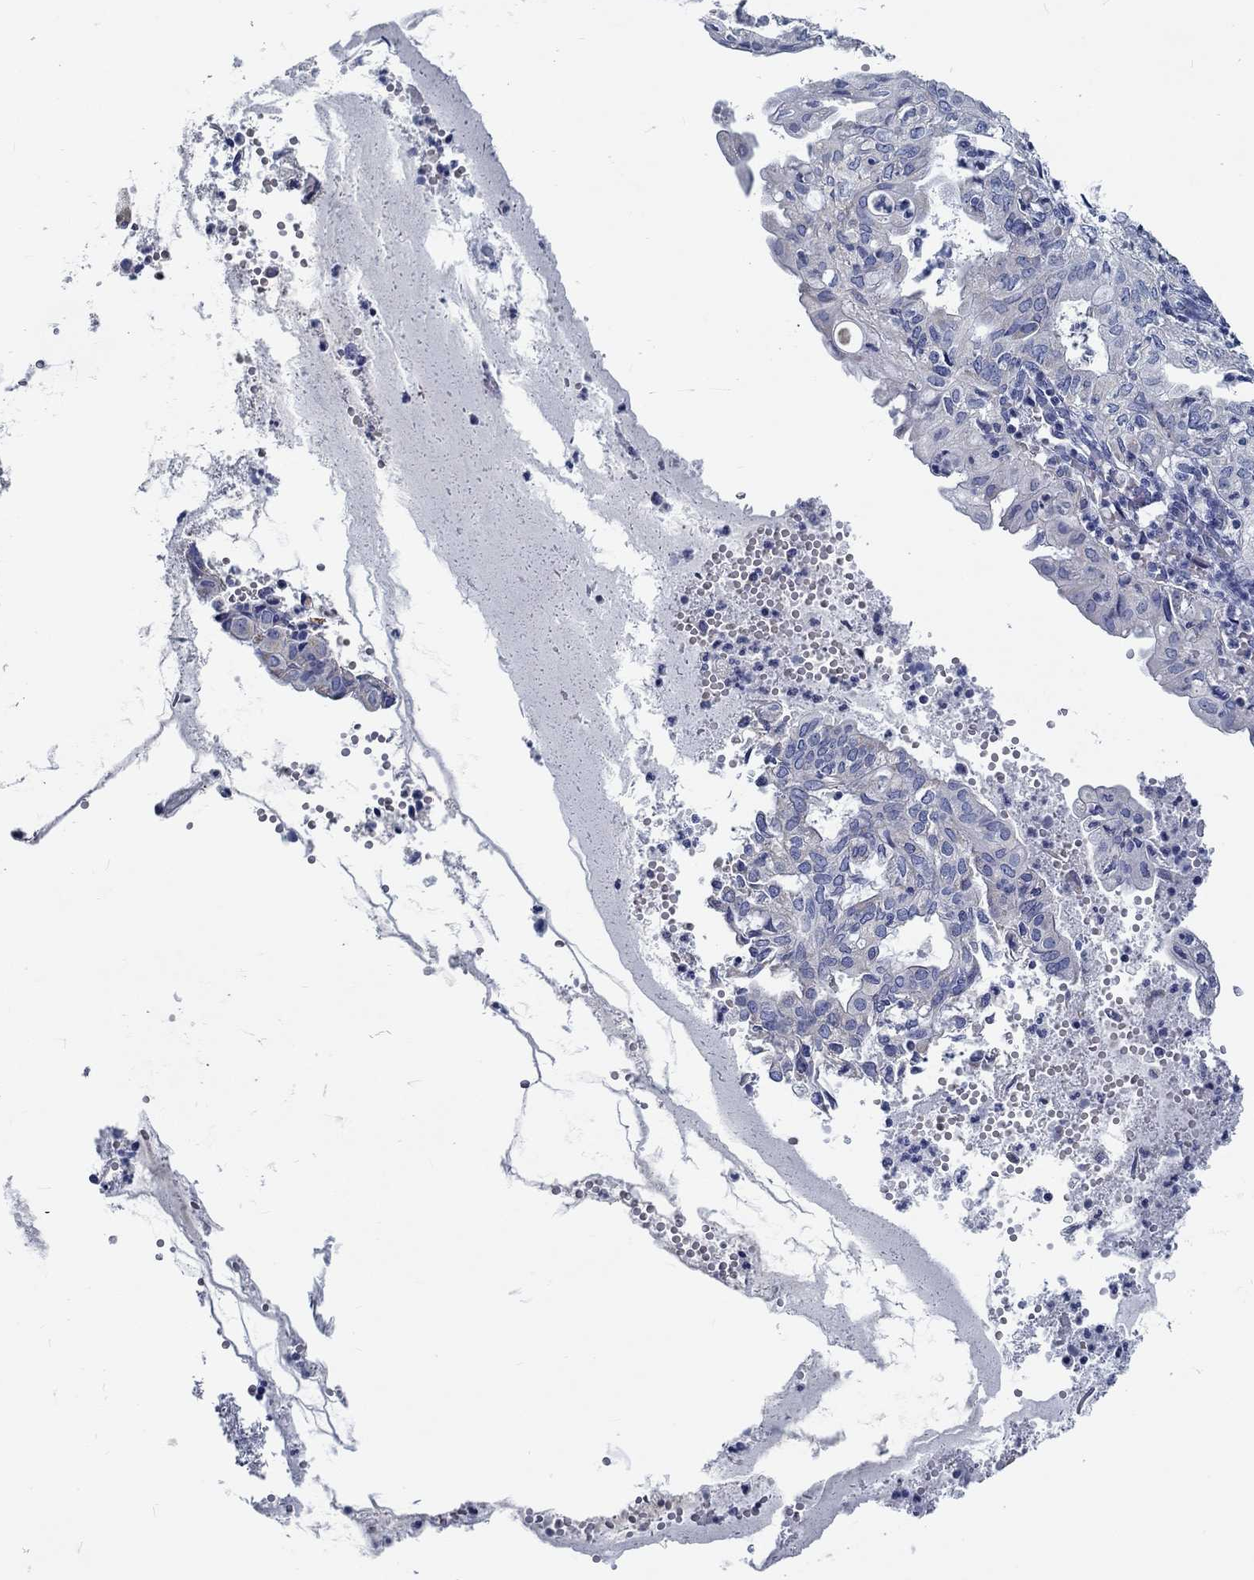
{"staining": {"intensity": "negative", "quantity": "none", "location": "none"}, "tissue": "endometrial cancer", "cell_type": "Tumor cells", "image_type": "cancer", "snomed": [{"axis": "morphology", "description": "Adenocarcinoma, NOS"}, {"axis": "topography", "description": "Endometrium"}], "caption": "Adenocarcinoma (endometrial) was stained to show a protein in brown. There is no significant staining in tumor cells. (Brightfield microscopy of DAB (3,3'-diaminobenzidine) immunohistochemistry (IHC) at high magnification).", "gene": "MYBPC1", "patient": {"sex": "female", "age": 68}}